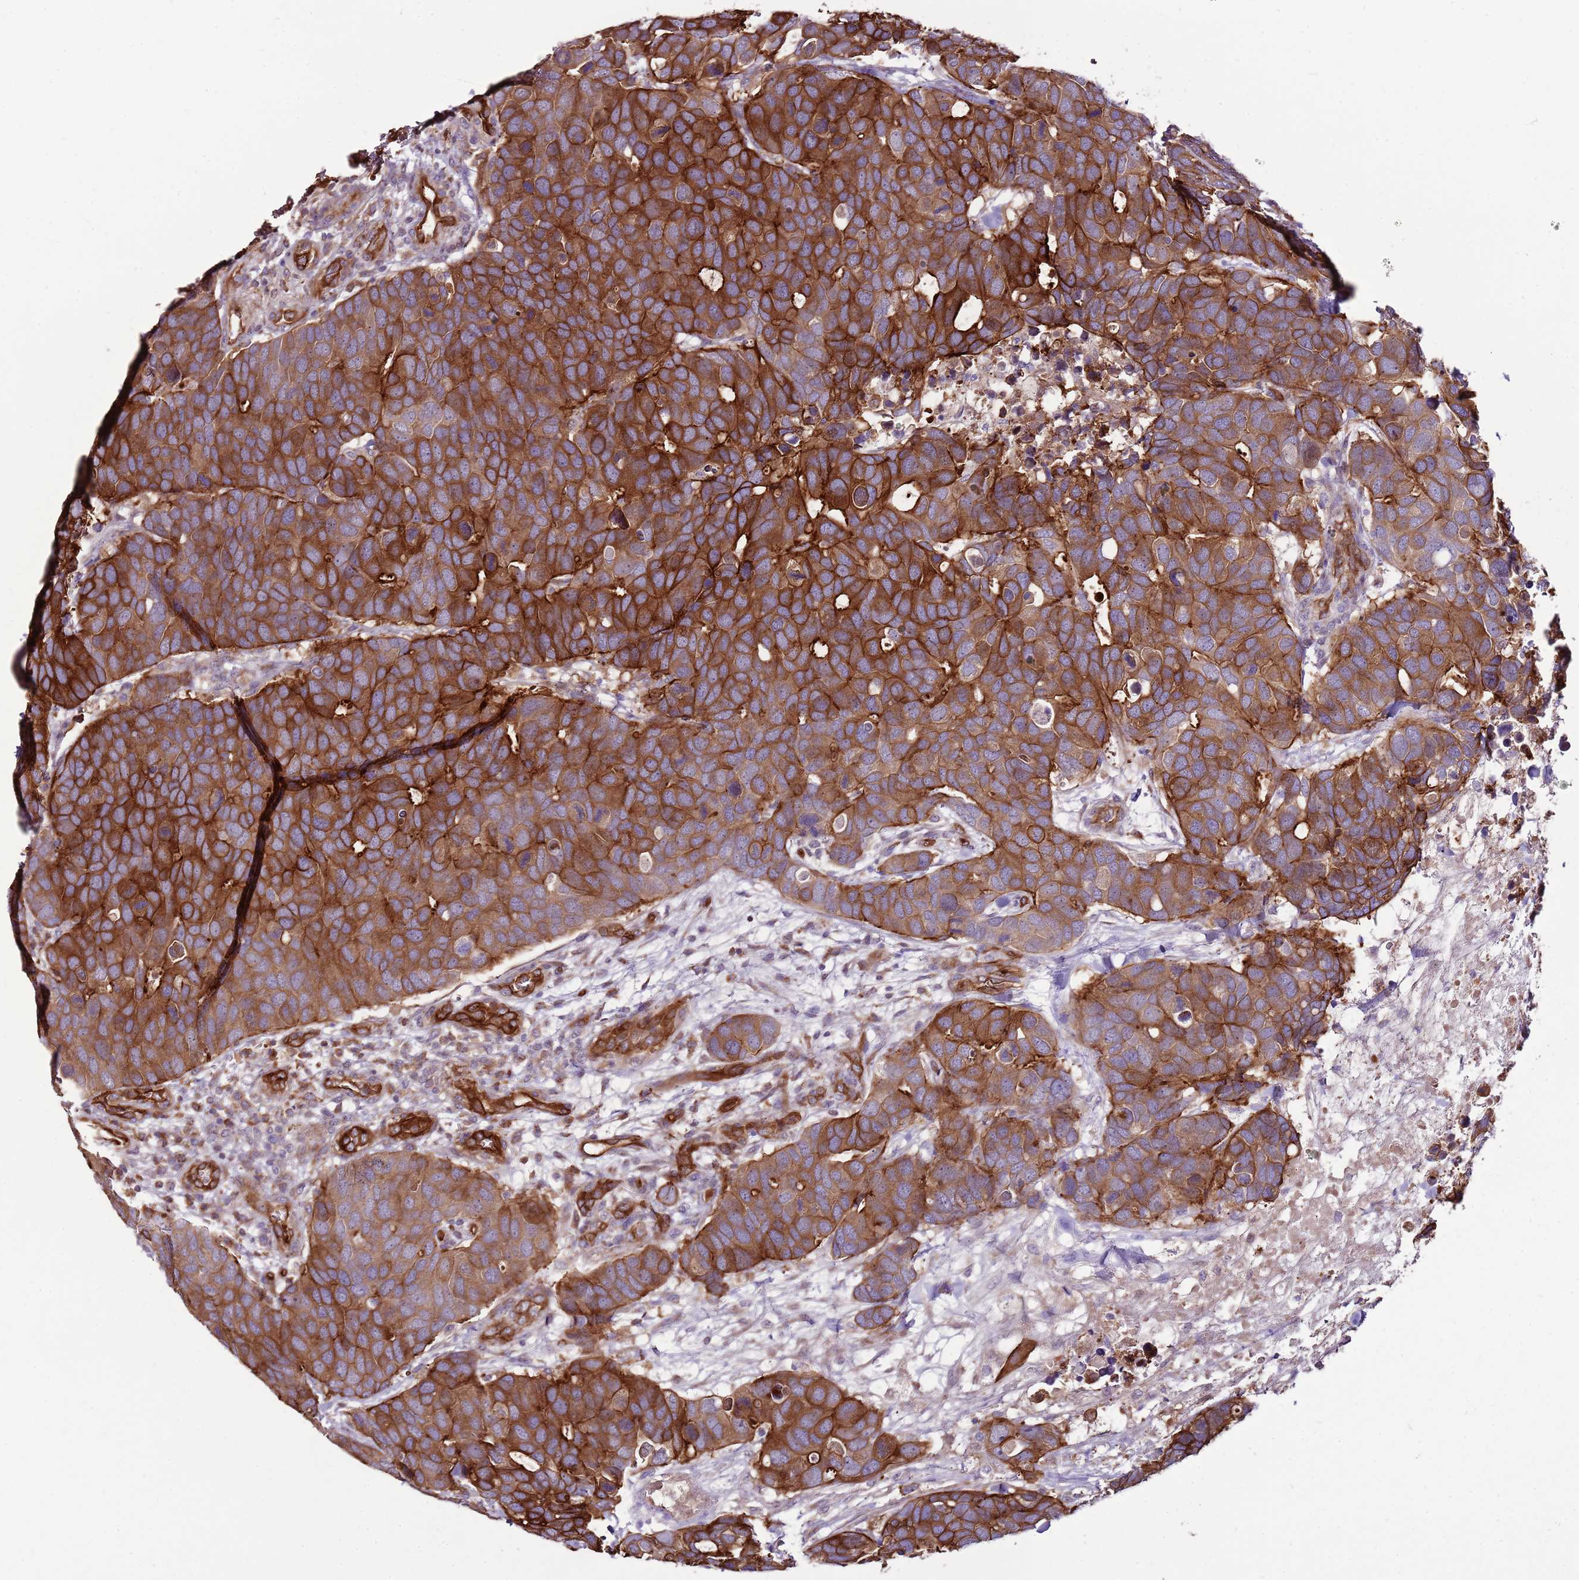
{"staining": {"intensity": "strong", "quantity": ">75%", "location": "cytoplasmic/membranous"}, "tissue": "breast cancer", "cell_type": "Tumor cells", "image_type": "cancer", "snomed": [{"axis": "morphology", "description": "Duct carcinoma"}, {"axis": "topography", "description": "Breast"}], "caption": "Breast cancer (intraductal carcinoma) tissue demonstrates strong cytoplasmic/membranous expression in approximately >75% of tumor cells", "gene": "ZNF827", "patient": {"sex": "female", "age": 83}}